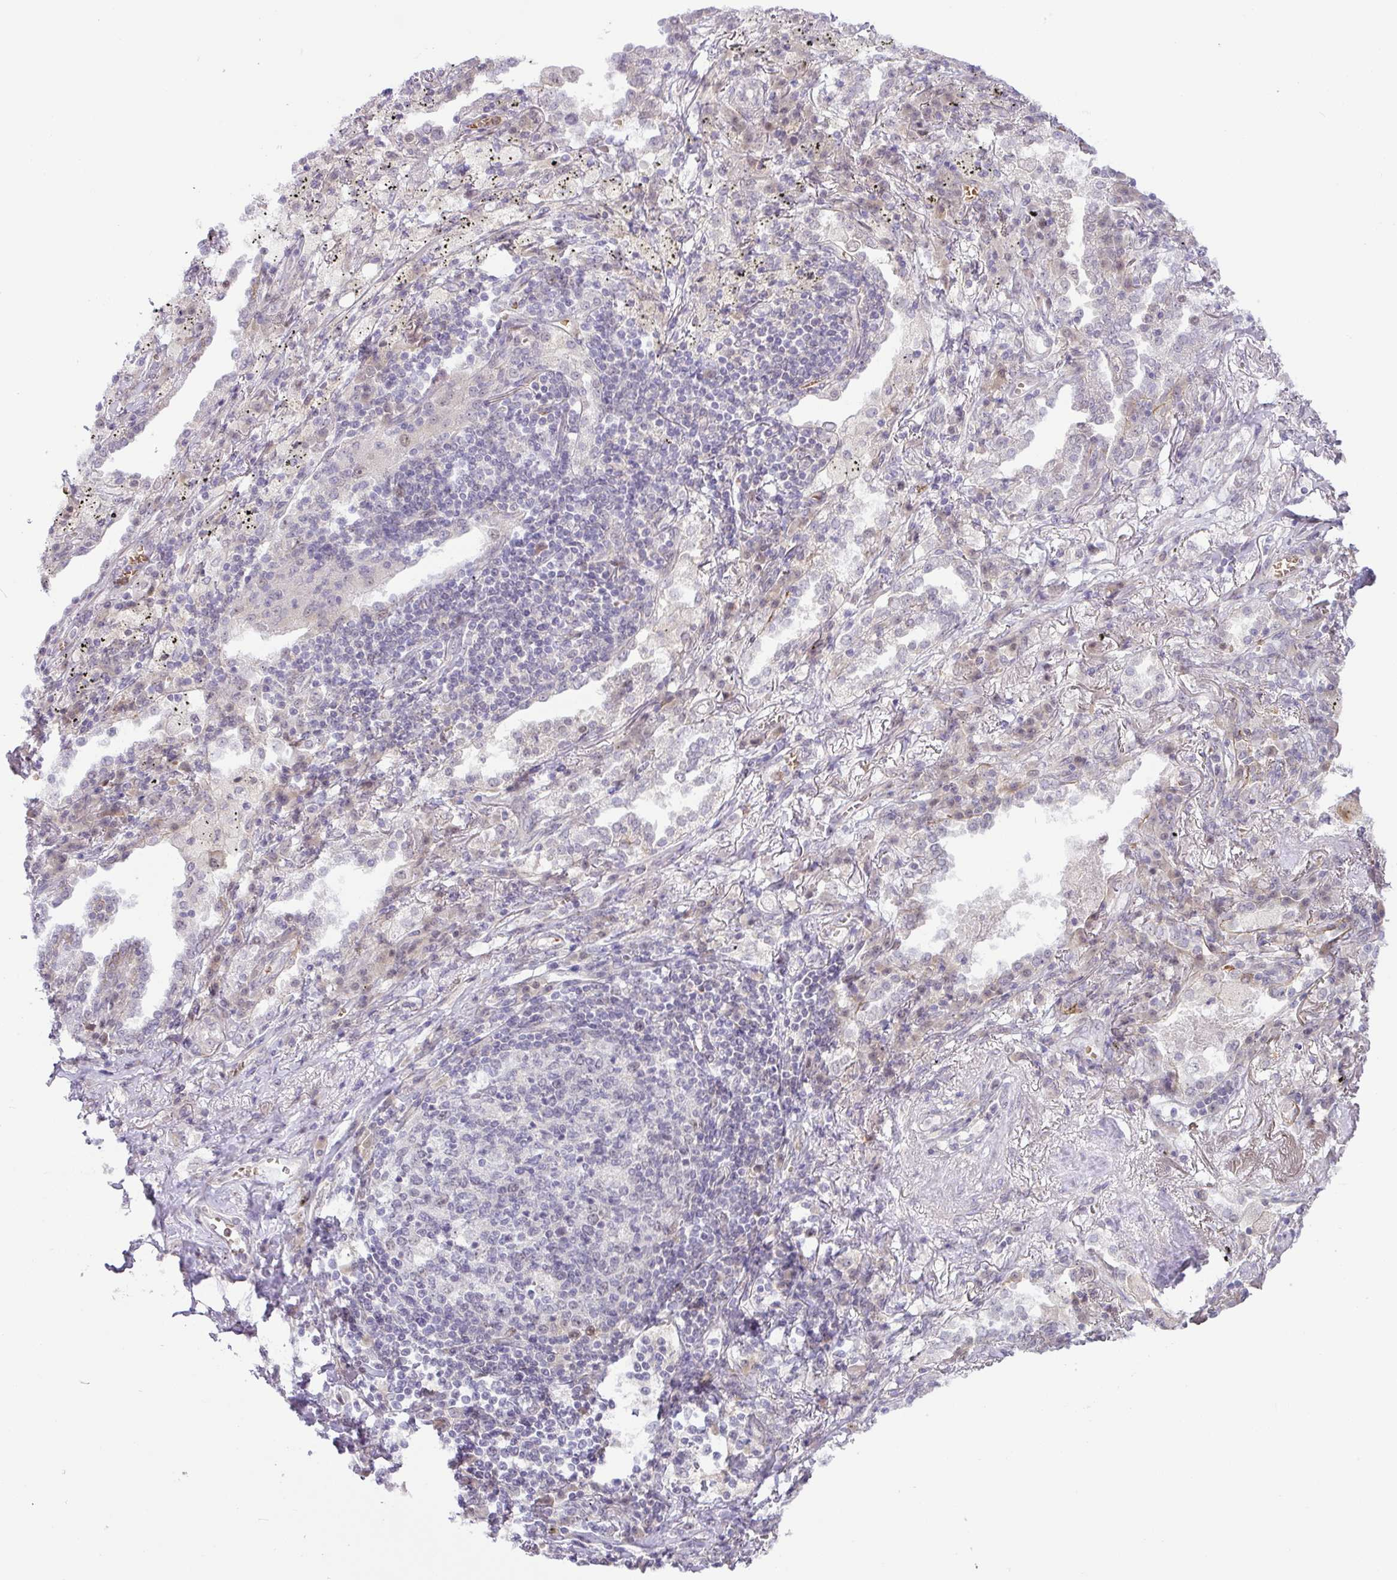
{"staining": {"intensity": "negative", "quantity": "none", "location": "none"}, "tissue": "lung cancer", "cell_type": "Tumor cells", "image_type": "cancer", "snomed": [{"axis": "morphology", "description": "Squamous cell carcinoma, NOS"}, {"axis": "topography", "description": "Lung"}], "caption": "The photomicrograph demonstrates no staining of tumor cells in squamous cell carcinoma (lung).", "gene": "PARP2", "patient": {"sex": "female", "age": 63}}